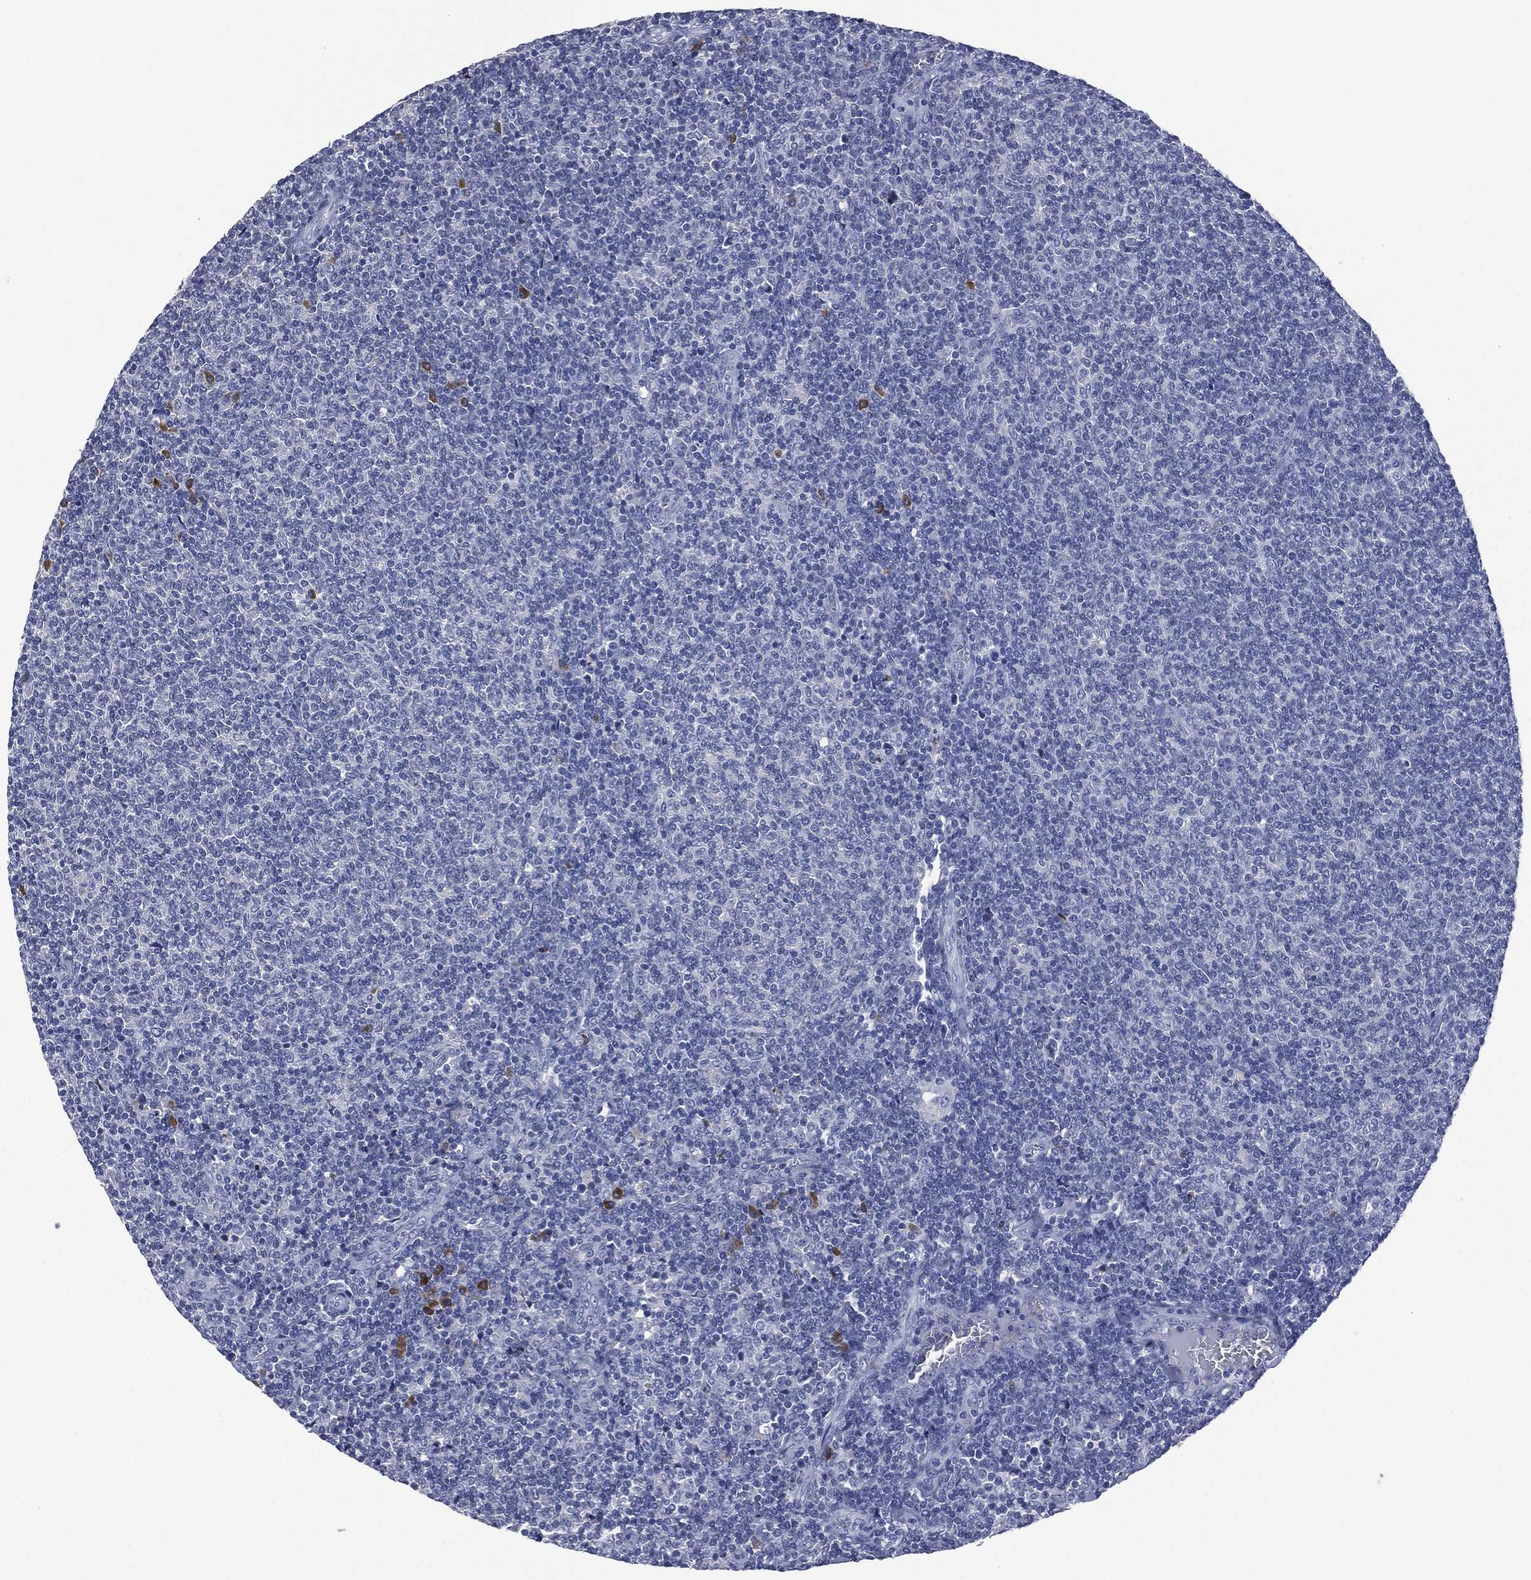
{"staining": {"intensity": "negative", "quantity": "none", "location": "none"}, "tissue": "lymphoma", "cell_type": "Tumor cells", "image_type": "cancer", "snomed": [{"axis": "morphology", "description": "Malignant lymphoma, non-Hodgkin's type, Low grade"}, {"axis": "topography", "description": "Lymph node"}], "caption": "A micrograph of malignant lymphoma, non-Hodgkin's type (low-grade) stained for a protein displays no brown staining in tumor cells.", "gene": "SIGLEC7", "patient": {"sex": "male", "age": 52}}